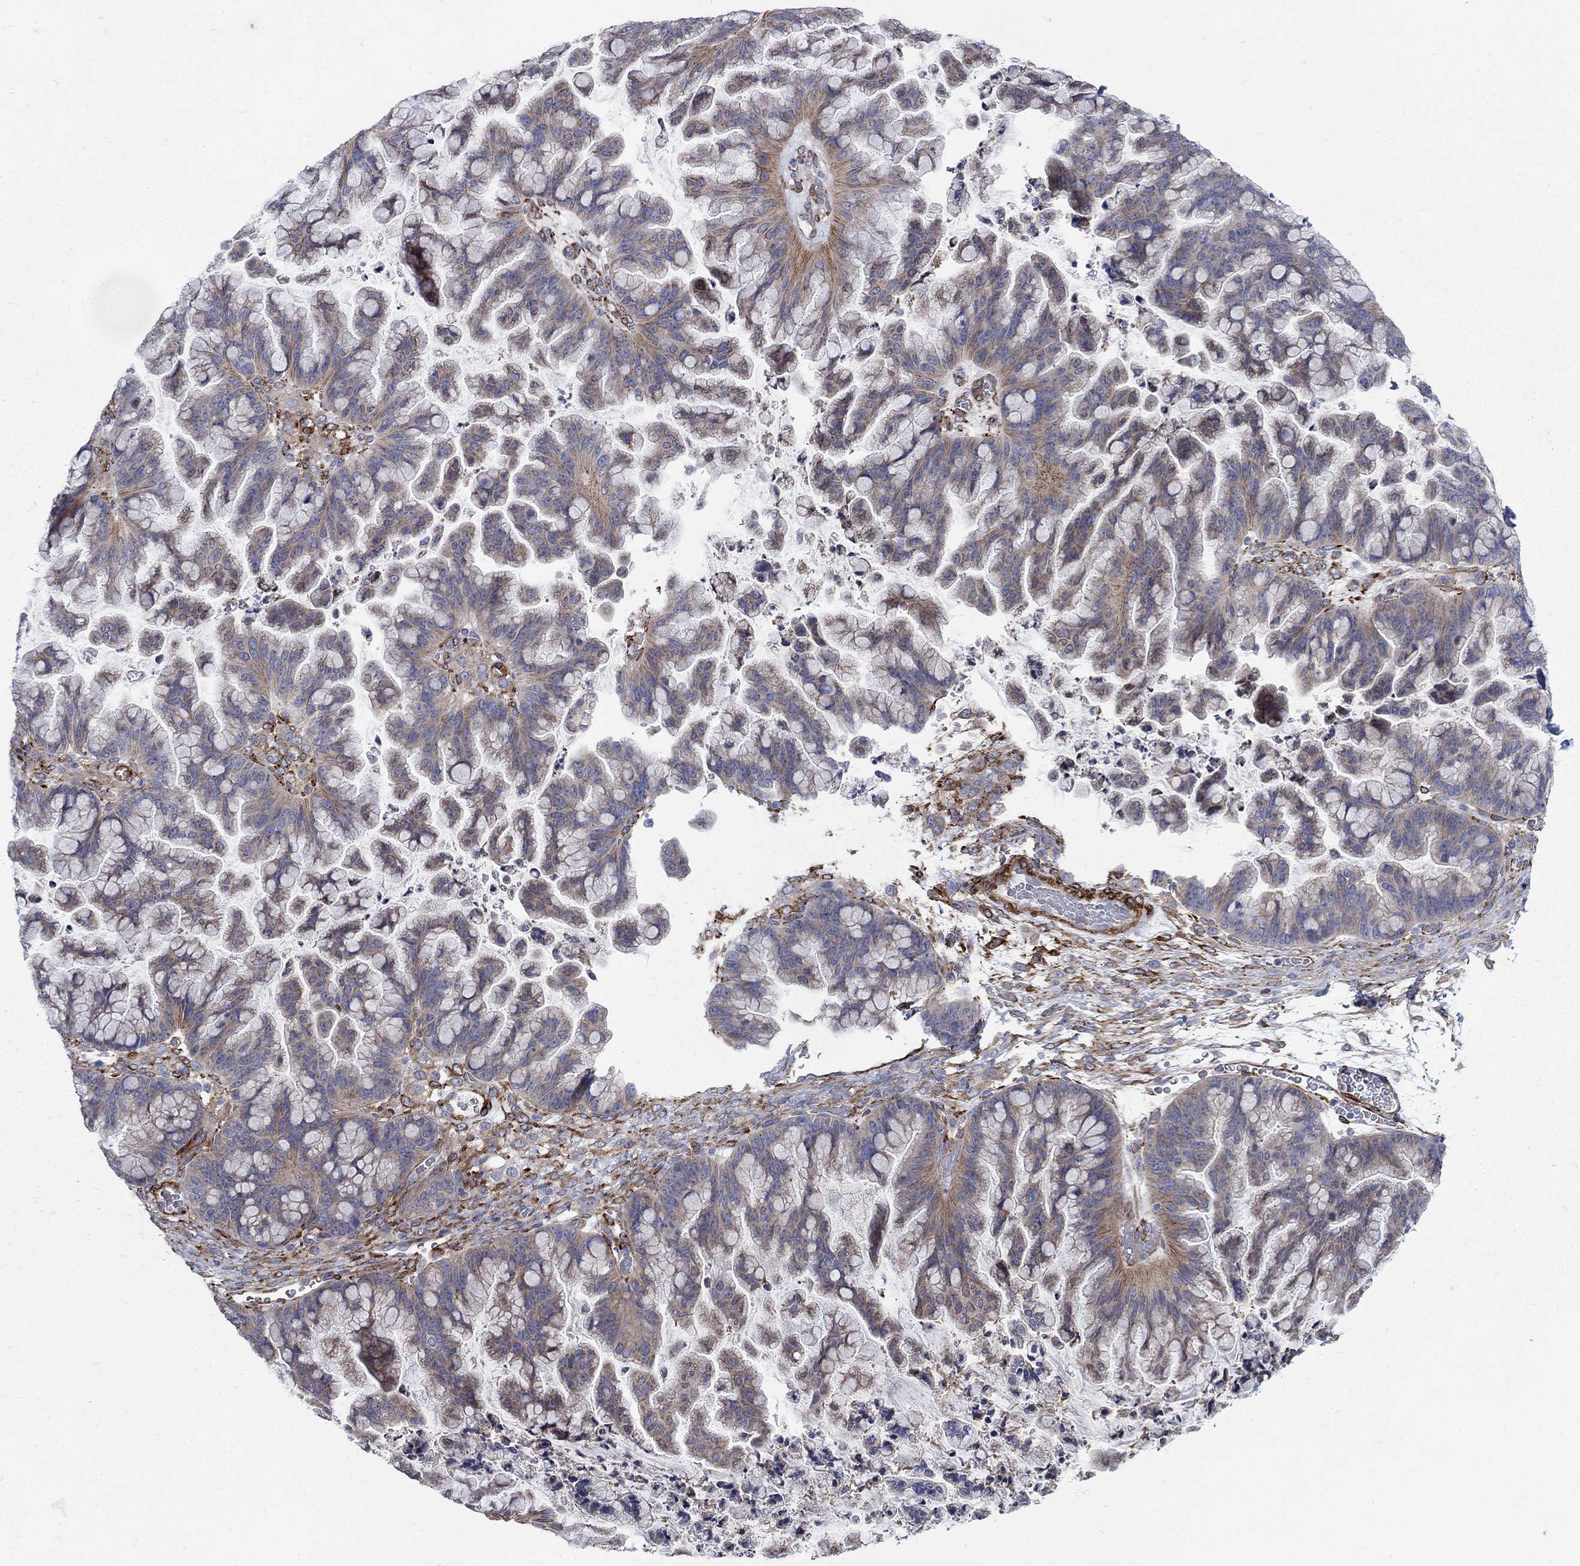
{"staining": {"intensity": "moderate", "quantity": "<25%", "location": "cytoplasmic/membranous"}, "tissue": "ovarian cancer", "cell_type": "Tumor cells", "image_type": "cancer", "snomed": [{"axis": "morphology", "description": "Cystadenocarcinoma, mucinous, NOS"}, {"axis": "topography", "description": "Ovary"}], "caption": "An immunohistochemistry (IHC) image of neoplastic tissue is shown. Protein staining in brown highlights moderate cytoplasmic/membranous positivity in ovarian cancer within tumor cells.", "gene": "SEPTIN8", "patient": {"sex": "female", "age": 67}}